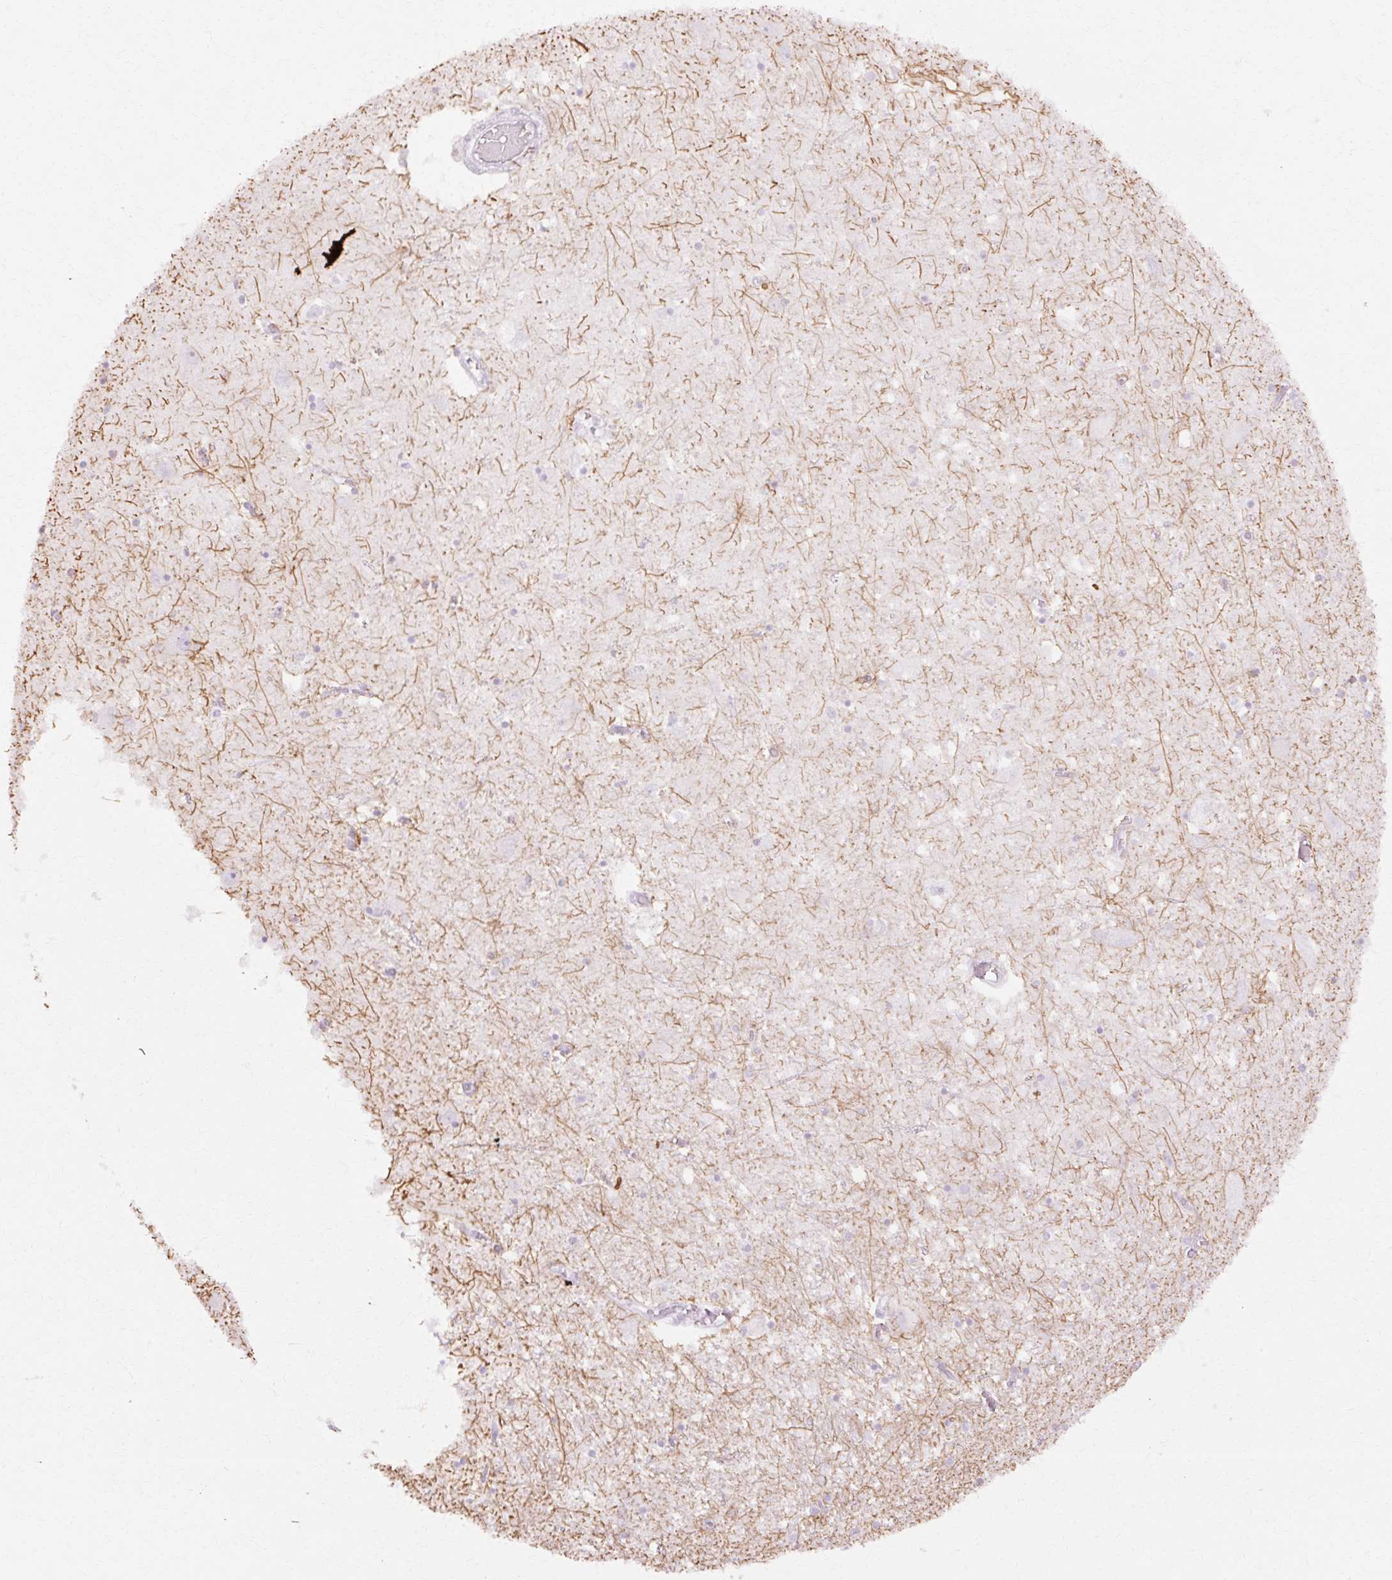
{"staining": {"intensity": "negative", "quantity": "none", "location": "none"}, "tissue": "caudate", "cell_type": "Glial cells", "image_type": "normal", "snomed": [{"axis": "morphology", "description": "Normal tissue, NOS"}, {"axis": "topography", "description": "Lateral ventricle wall"}], "caption": "IHC micrograph of unremarkable human caudate stained for a protein (brown), which shows no expression in glial cells. (DAB (3,3'-diaminobenzidine) immunohistochemistry (IHC) with hematoxylin counter stain).", "gene": "C3orf49", "patient": {"sex": "male", "age": 70}}